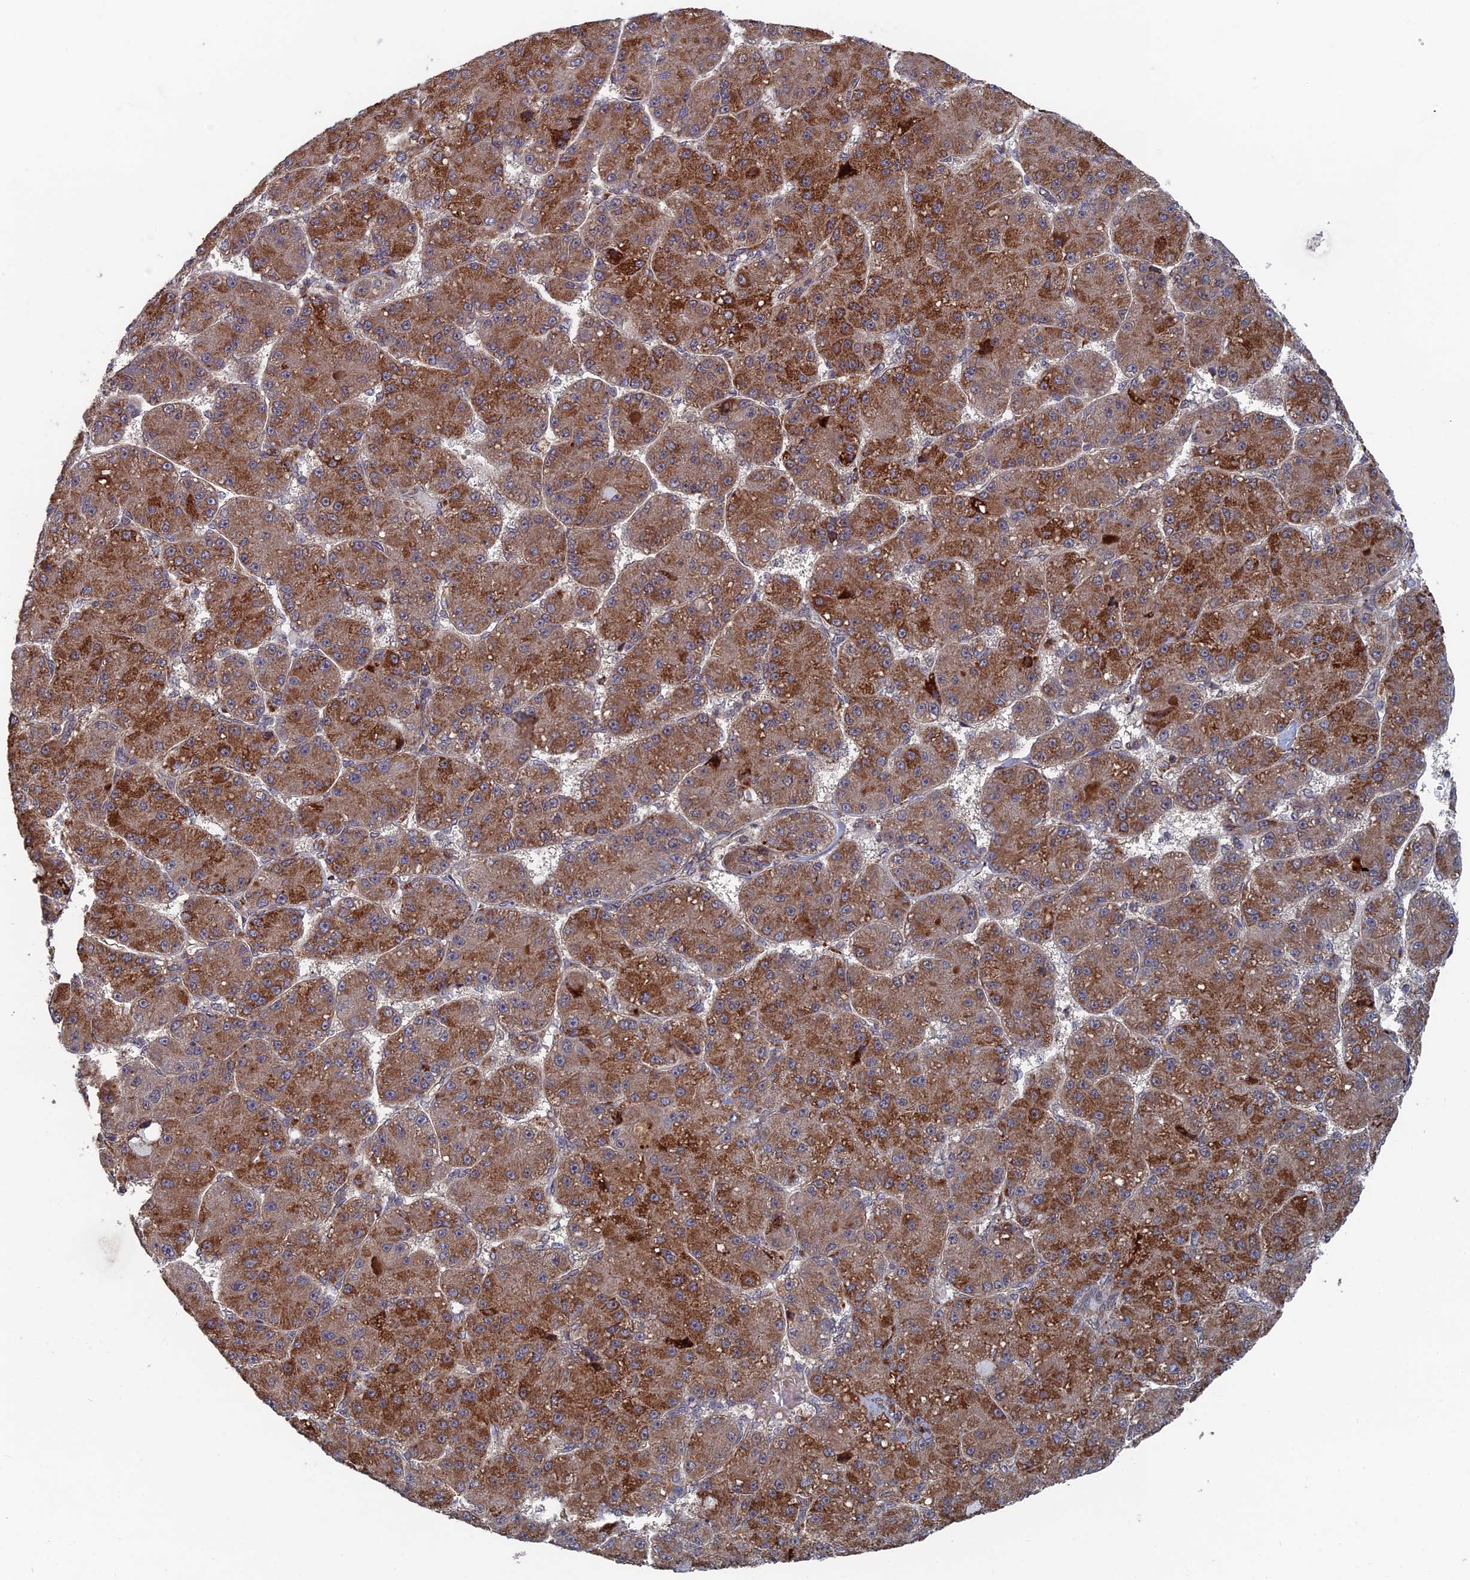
{"staining": {"intensity": "moderate", "quantity": ">75%", "location": "cytoplasmic/membranous"}, "tissue": "liver cancer", "cell_type": "Tumor cells", "image_type": "cancer", "snomed": [{"axis": "morphology", "description": "Carcinoma, Hepatocellular, NOS"}, {"axis": "topography", "description": "Liver"}], "caption": "Hepatocellular carcinoma (liver) was stained to show a protein in brown. There is medium levels of moderate cytoplasmic/membranous expression in approximately >75% of tumor cells. (Stains: DAB (3,3'-diaminobenzidine) in brown, nuclei in blue, Microscopy: brightfield microscopy at high magnification).", "gene": "GTF2IRD1", "patient": {"sex": "male", "age": 67}}